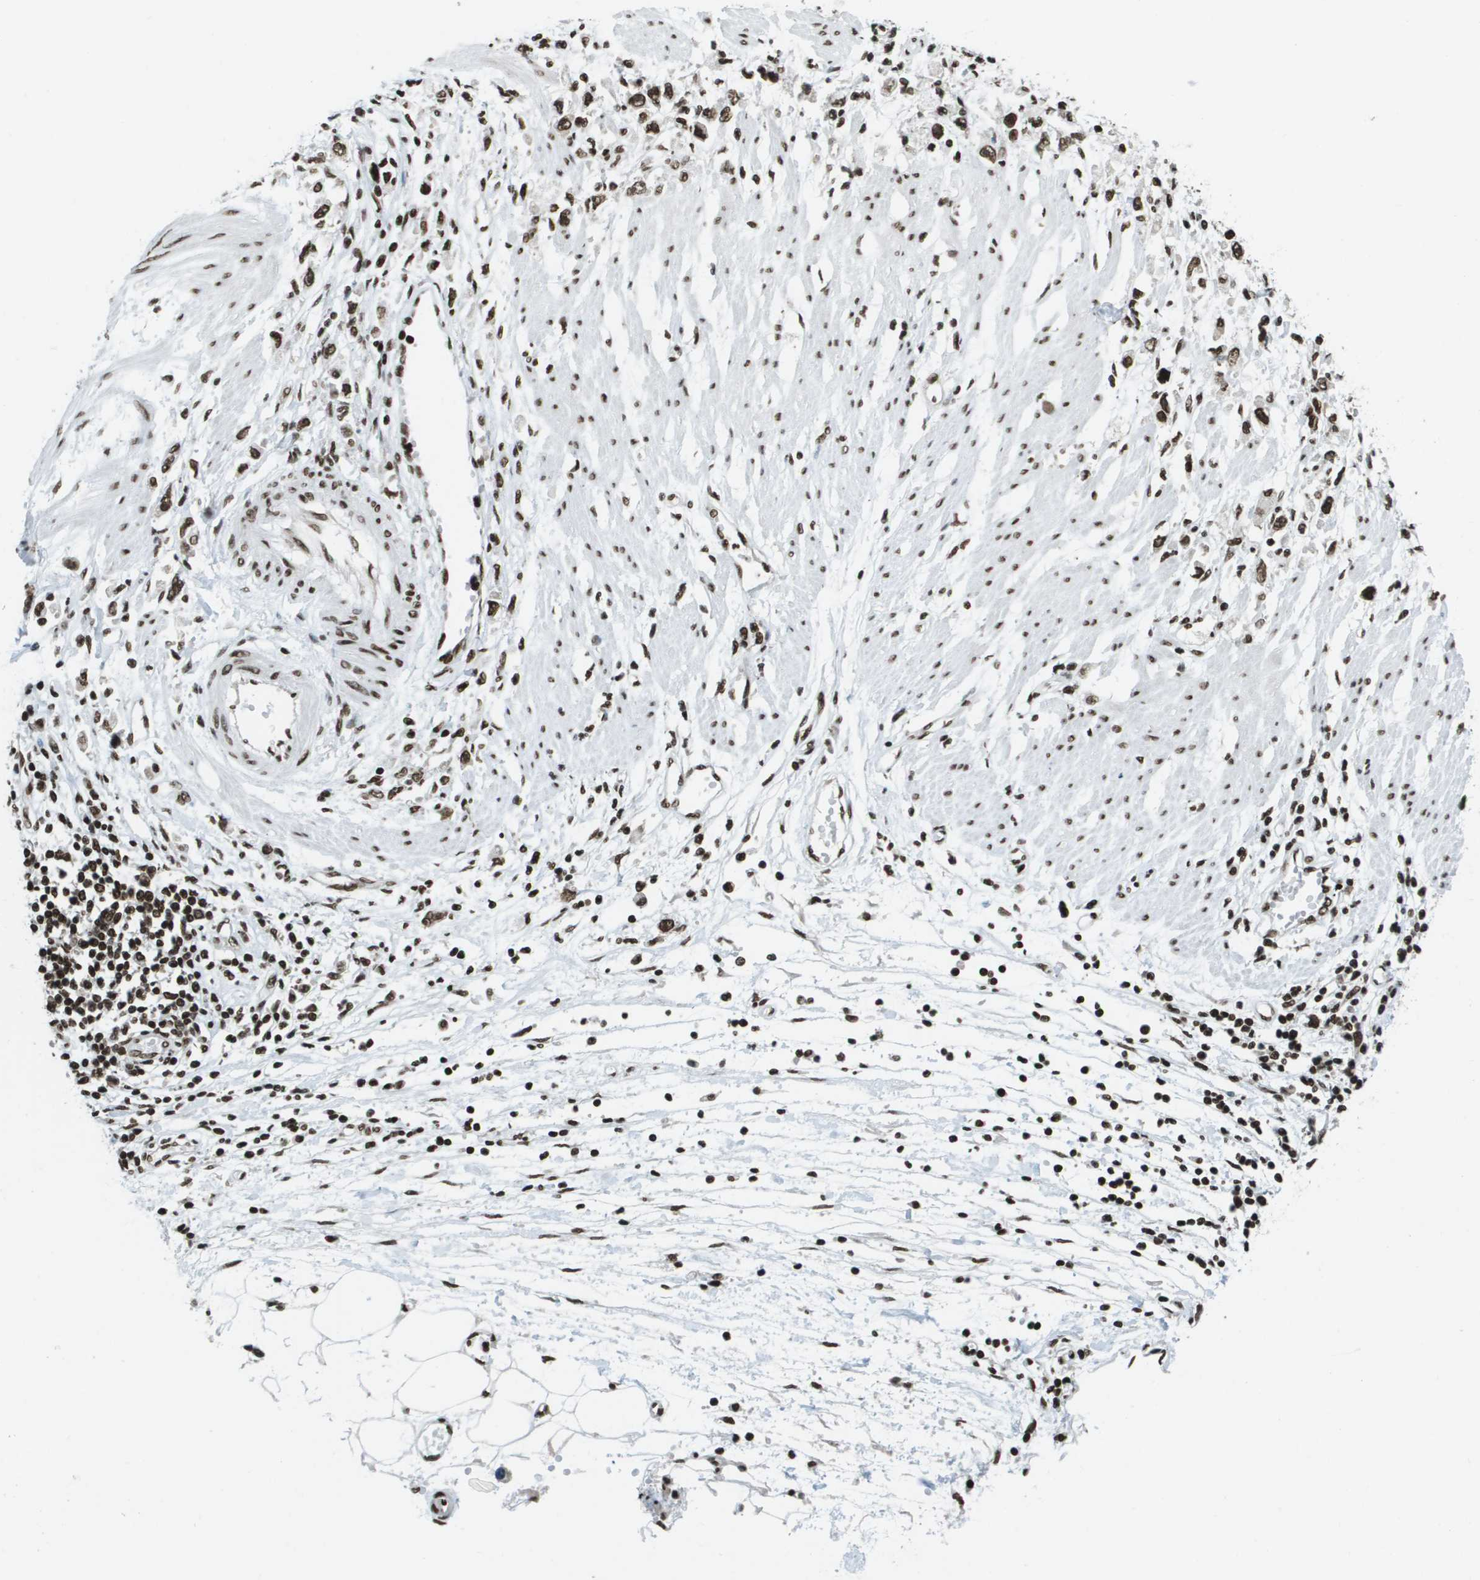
{"staining": {"intensity": "strong", "quantity": ">75%", "location": "nuclear"}, "tissue": "stomach cancer", "cell_type": "Tumor cells", "image_type": "cancer", "snomed": [{"axis": "morphology", "description": "Adenocarcinoma, NOS"}, {"axis": "topography", "description": "Stomach"}], "caption": "Protein expression analysis of stomach adenocarcinoma demonstrates strong nuclear staining in approximately >75% of tumor cells.", "gene": "GLYR1", "patient": {"sex": "female", "age": 59}}